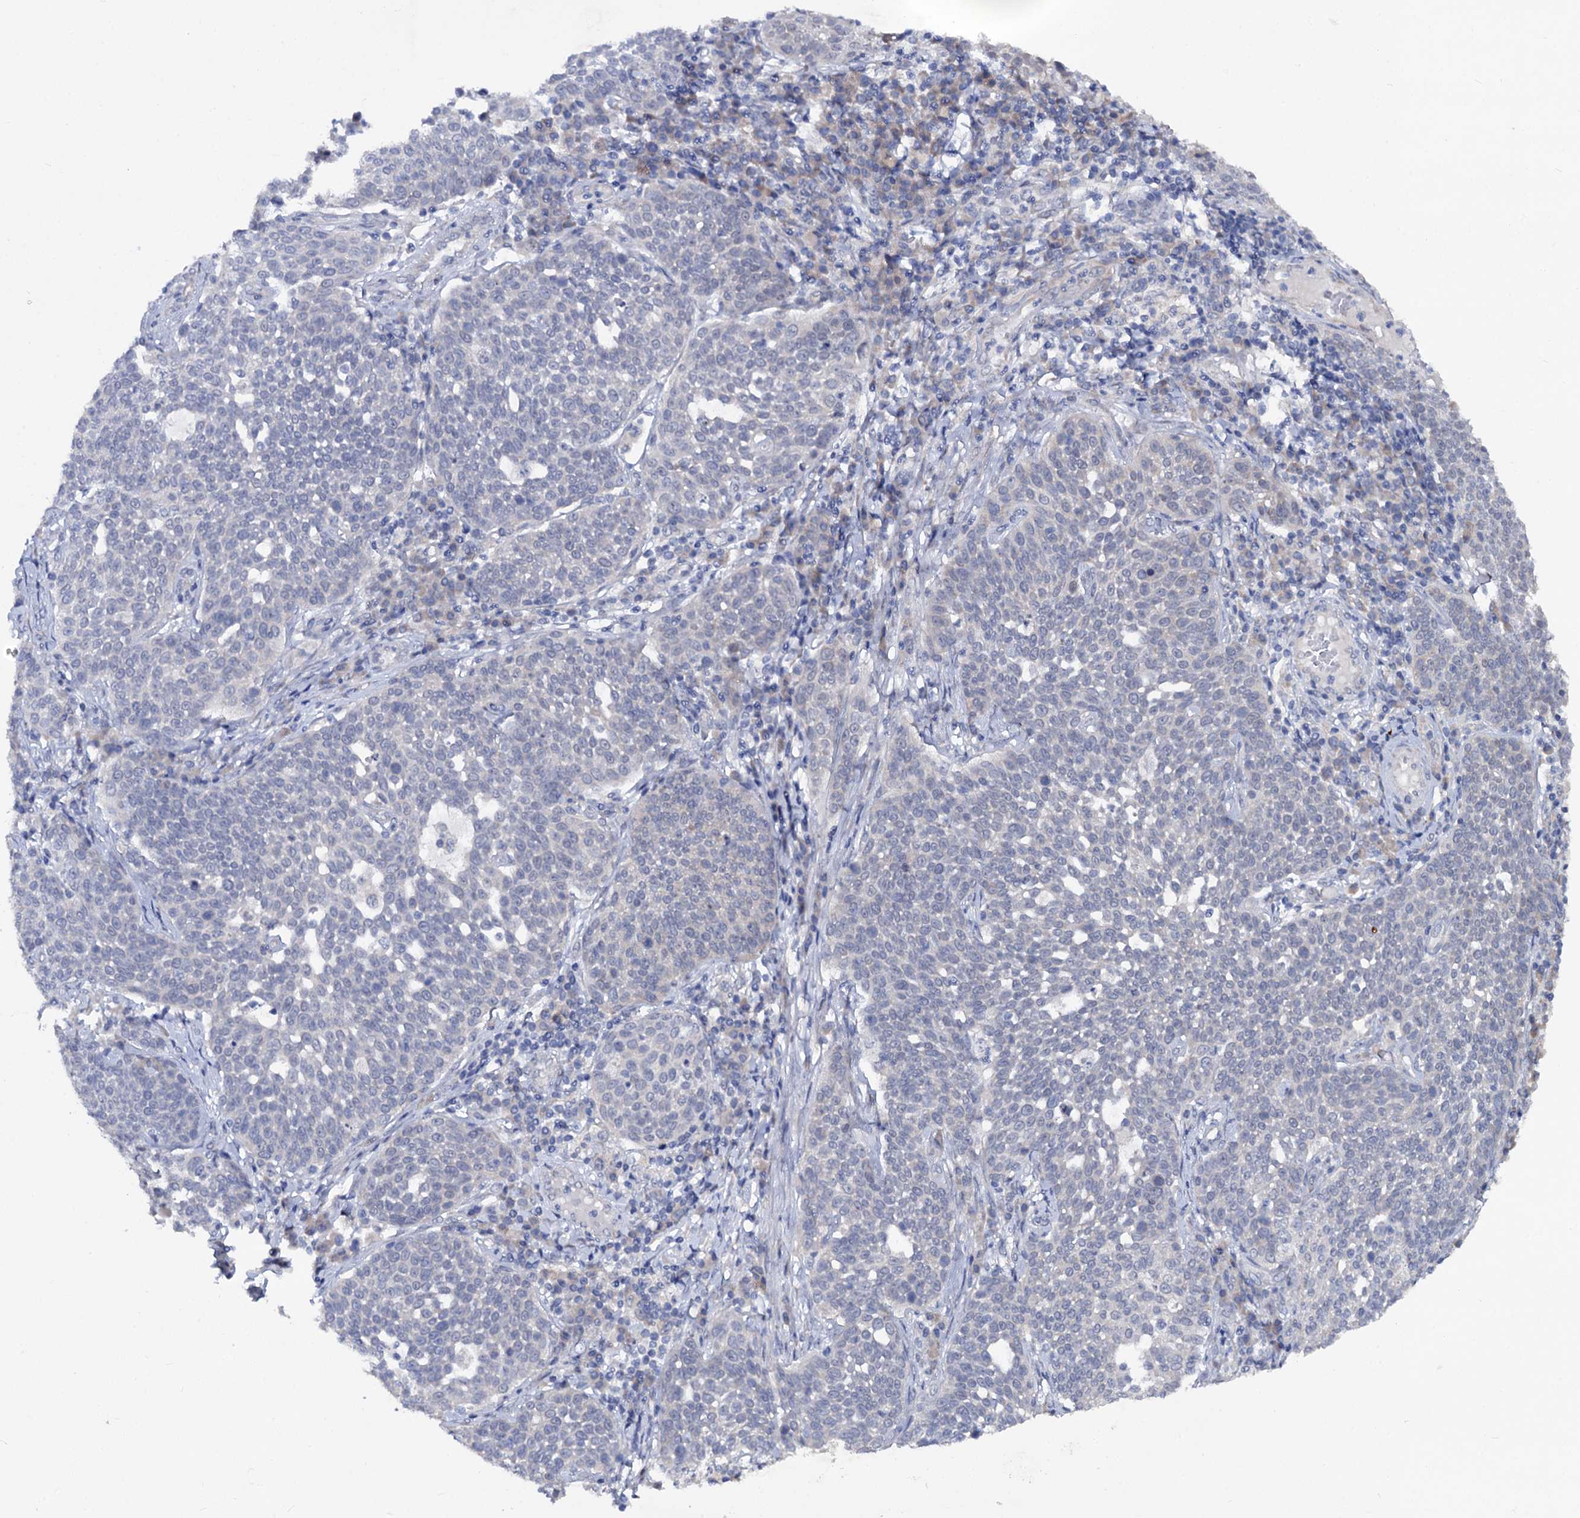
{"staining": {"intensity": "negative", "quantity": "none", "location": "none"}, "tissue": "cervical cancer", "cell_type": "Tumor cells", "image_type": "cancer", "snomed": [{"axis": "morphology", "description": "Squamous cell carcinoma, NOS"}, {"axis": "topography", "description": "Cervix"}], "caption": "High magnification brightfield microscopy of cervical cancer stained with DAB (3,3'-diaminobenzidine) (brown) and counterstained with hematoxylin (blue): tumor cells show no significant positivity. The staining was performed using DAB to visualize the protein expression in brown, while the nuclei were stained in blue with hematoxylin (Magnification: 20x).", "gene": "CAPRIN2", "patient": {"sex": "female", "age": 34}}